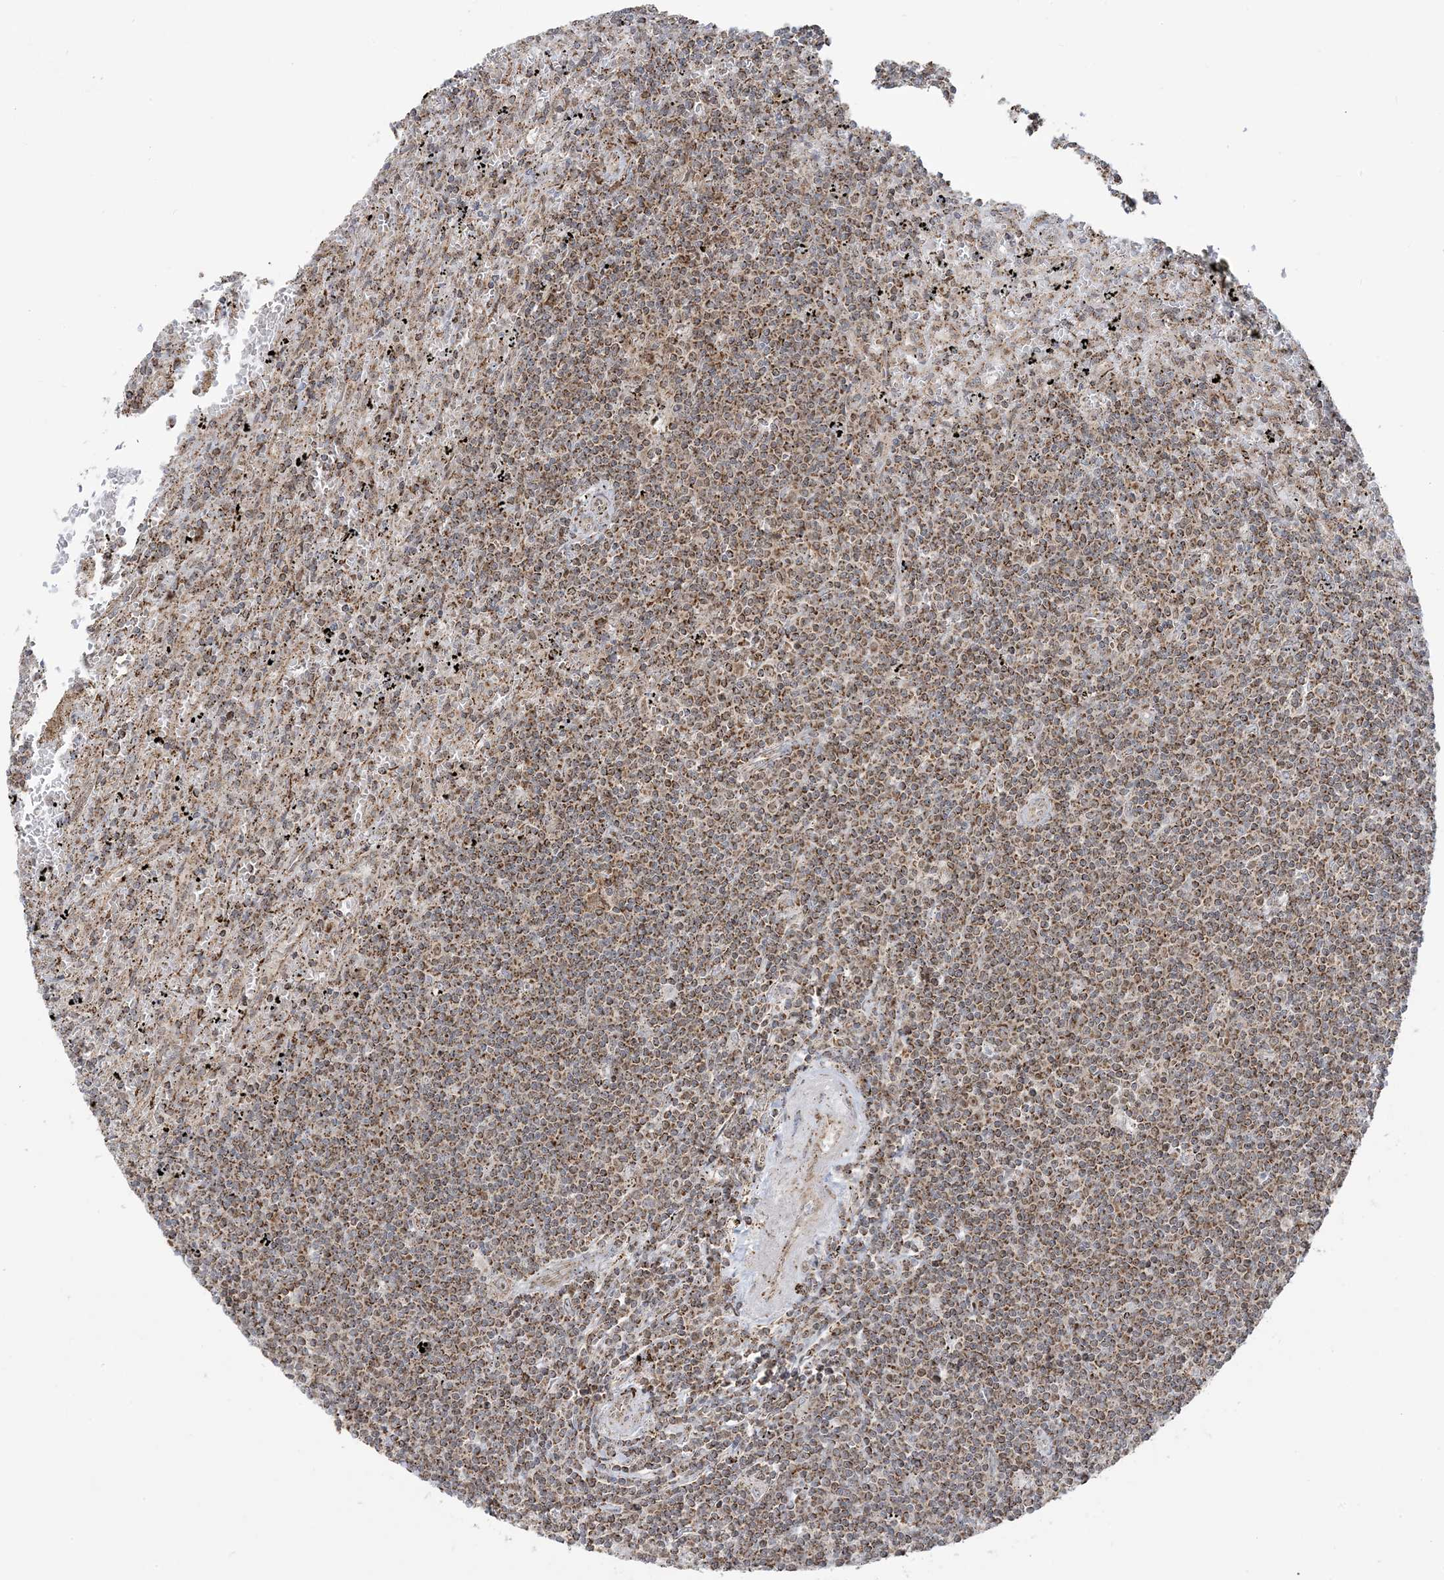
{"staining": {"intensity": "moderate", "quantity": ">75%", "location": "cytoplasmic/membranous"}, "tissue": "lymphoma", "cell_type": "Tumor cells", "image_type": "cancer", "snomed": [{"axis": "morphology", "description": "Malignant lymphoma, non-Hodgkin's type, Low grade"}, {"axis": "topography", "description": "Spleen"}], "caption": "An immunohistochemistry histopathology image of neoplastic tissue is shown. Protein staining in brown shows moderate cytoplasmic/membranous positivity in low-grade malignant lymphoma, non-Hodgkin's type within tumor cells.", "gene": "MAPKBP1", "patient": {"sex": "male", "age": 76}}